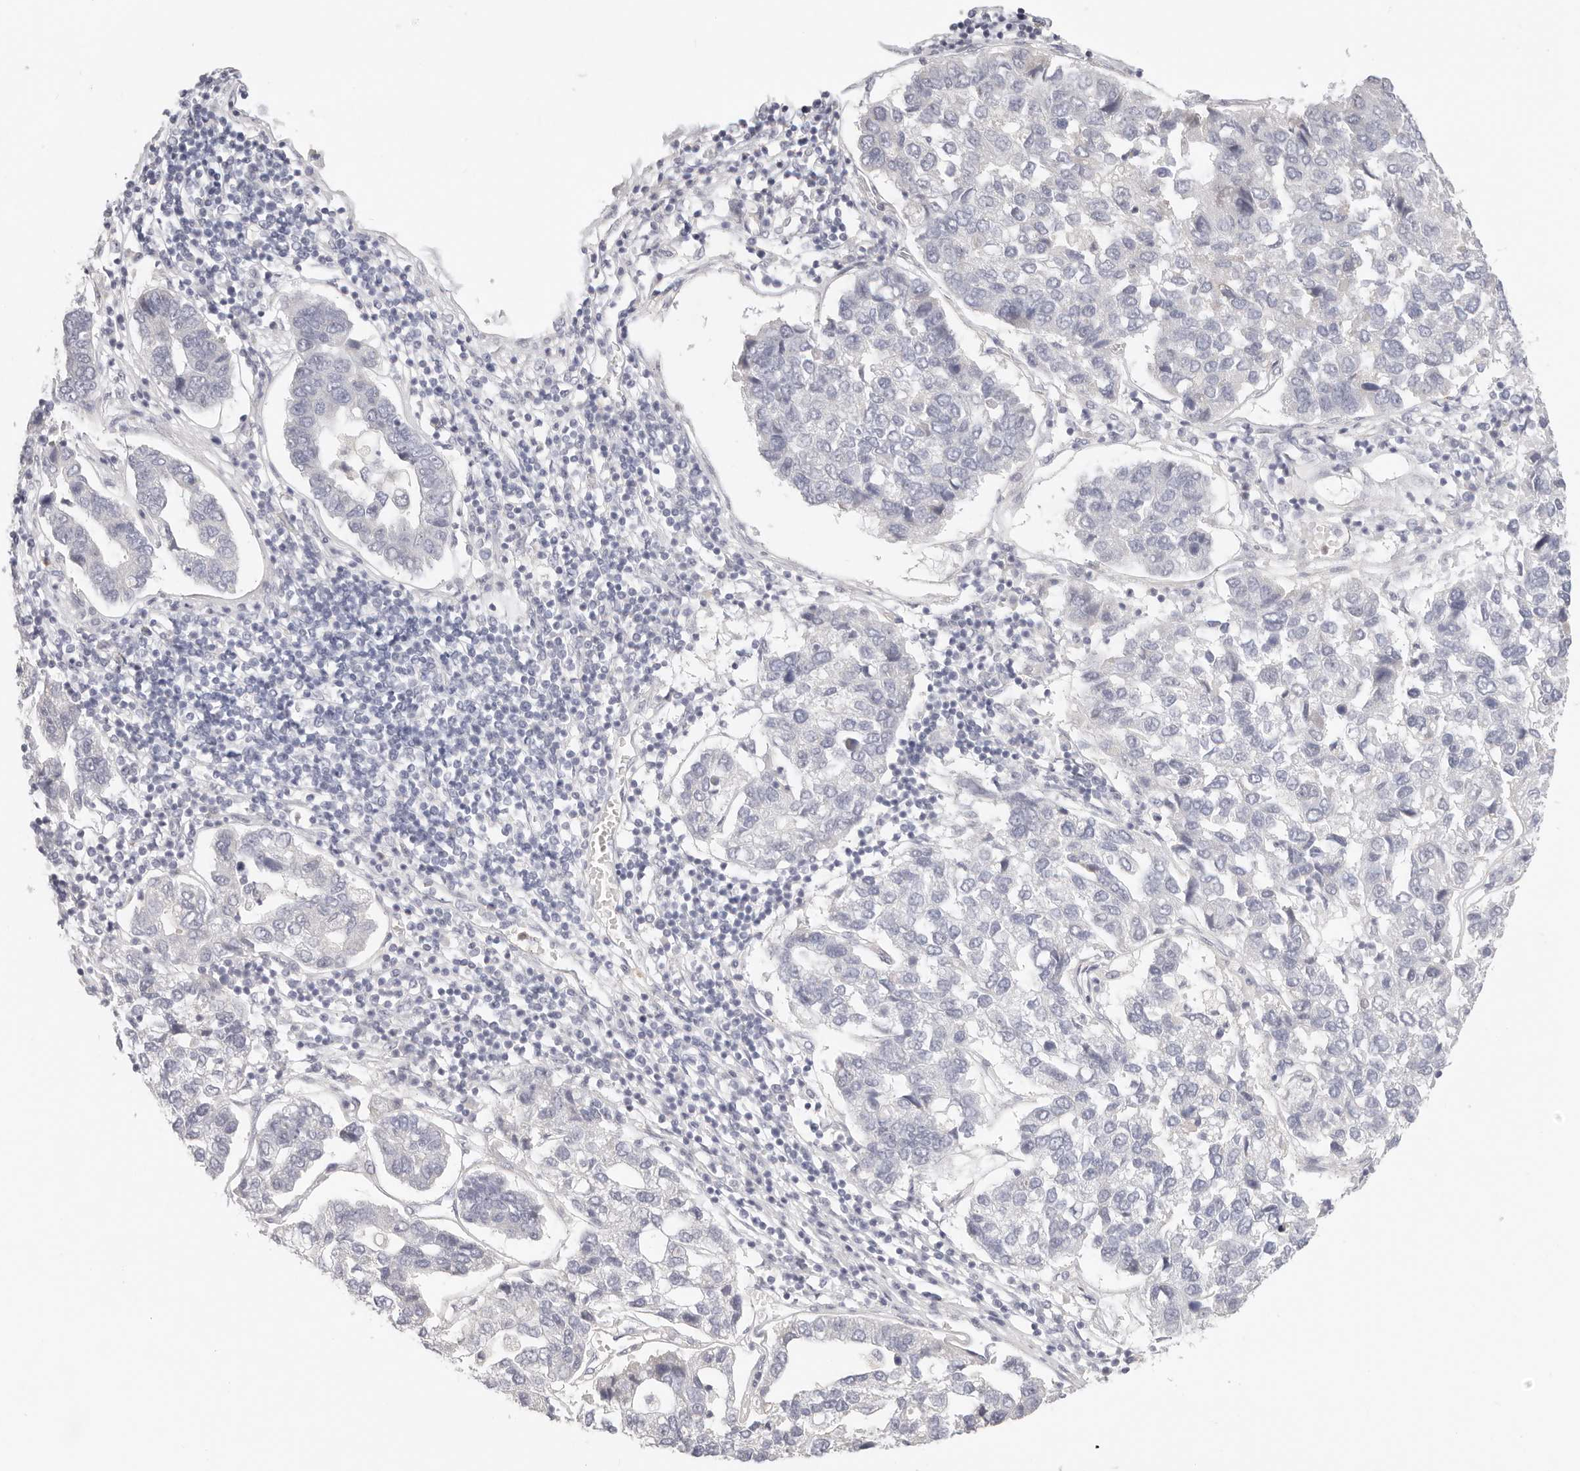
{"staining": {"intensity": "negative", "quantity": "none", "location": "none"}, "tissue": "pancreatic cancer", "cell_type": "Tumor cells", "image_type": "cancer", "snomed": [{"axis": "morphology", "description": "Adenocarcinoma, NOS"}, {"axis": "topography", "description": "Pancreas"}], "caption": "A histopathology image of human pancreatic cancer is negative for staining in tumor cells.", "gene": "ASCL1", "patient": {"sex": "female", "age": 61}}